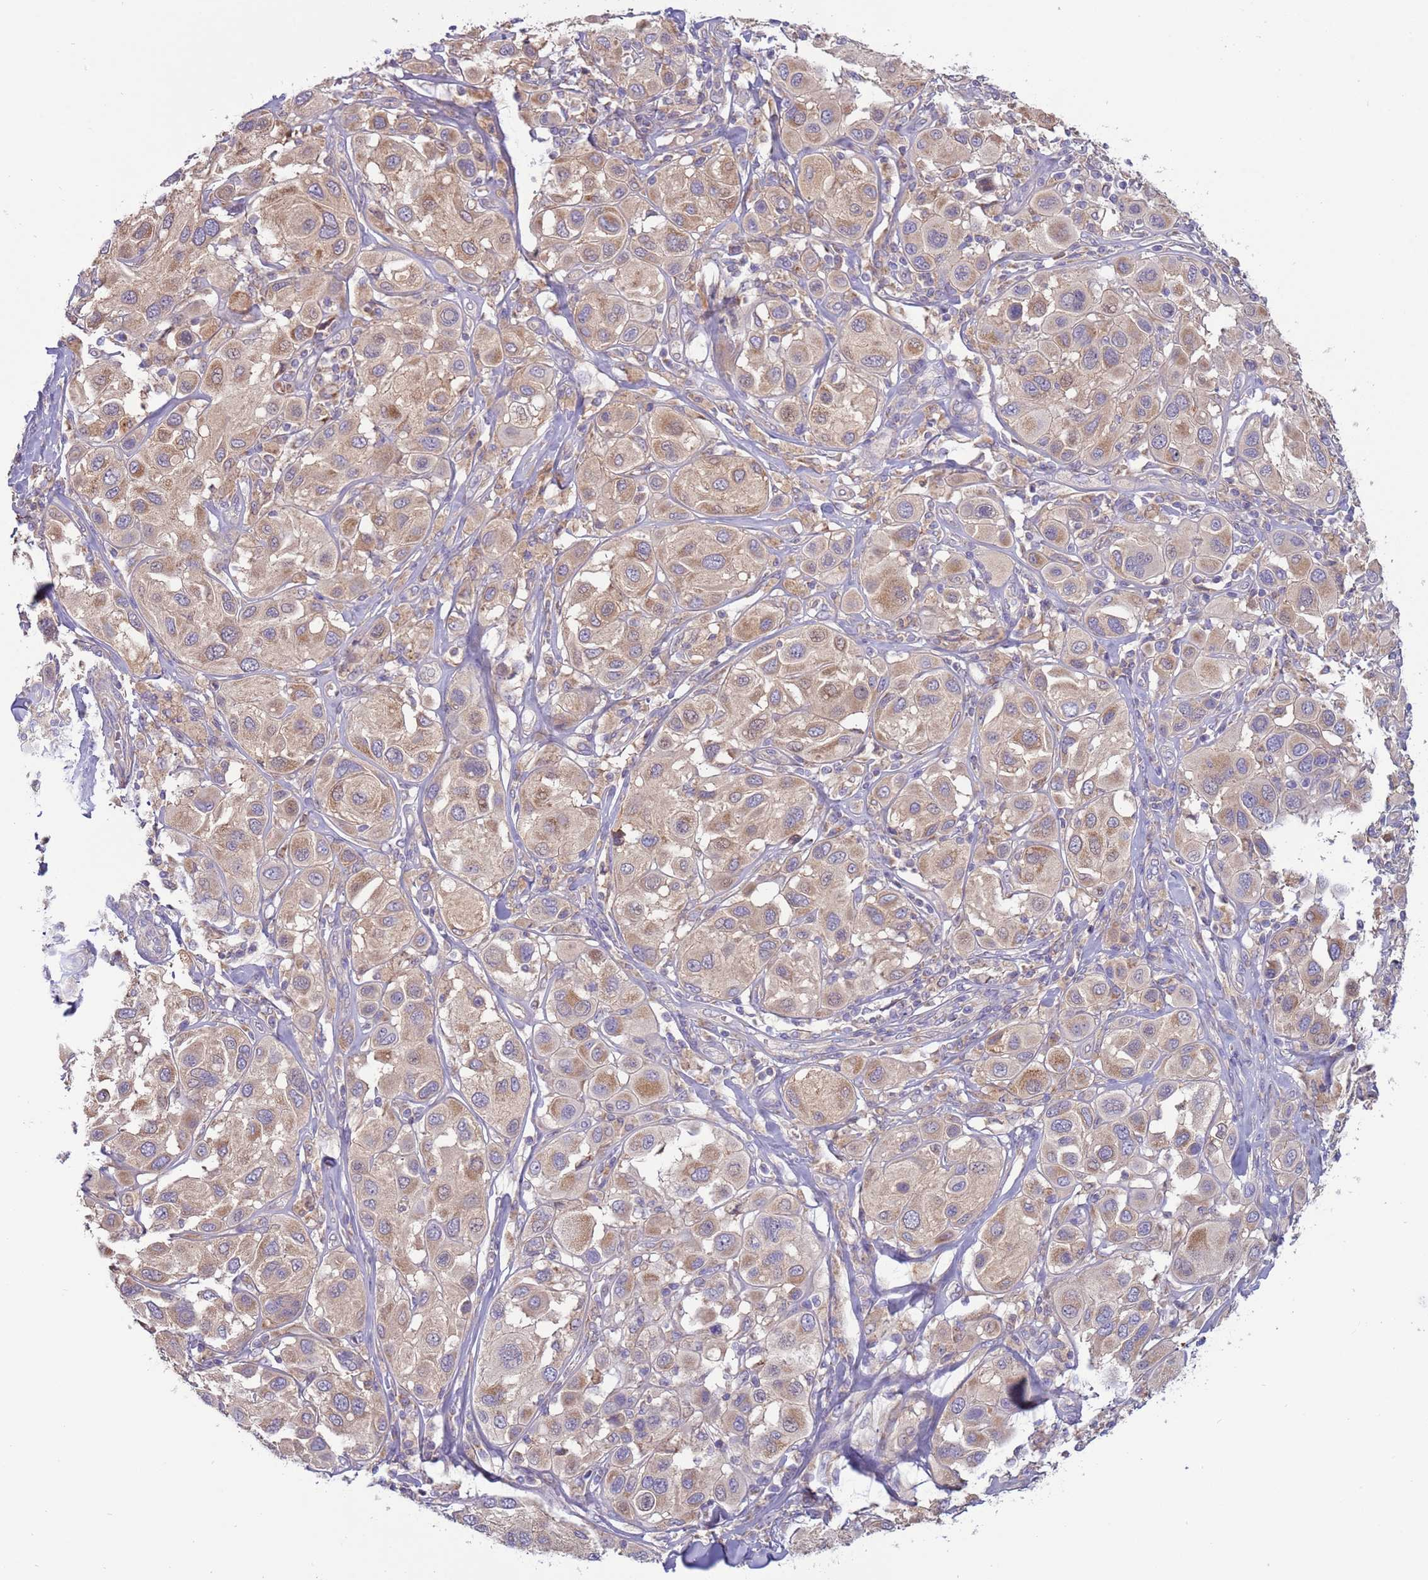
{"staining": {"intensity": "moderate", "quantity": ">75%", "location": "cytoplasmic/membranous"}, "tissue": "melanoma", "cell_type": "Tumor cells", "image_type": "cancer", "snomed": [{"axis": "morphology", "description": "Malignant melanoma, Metastatic site"}, {"axis": "topography", "description": "Skin"}], "caption": "Melanoma was stained to show a protein in brown. There is medium levels of moderate cytoplasmic/membranous staining in approximately >75% of tumor cells. The staining is performed using DAB brown chromogen to label protein expression. The nuclei are counter-stained blue using hematoxylin.", "gene": "UQCRQ", "patient": {"sex": "male", "age": 41}}